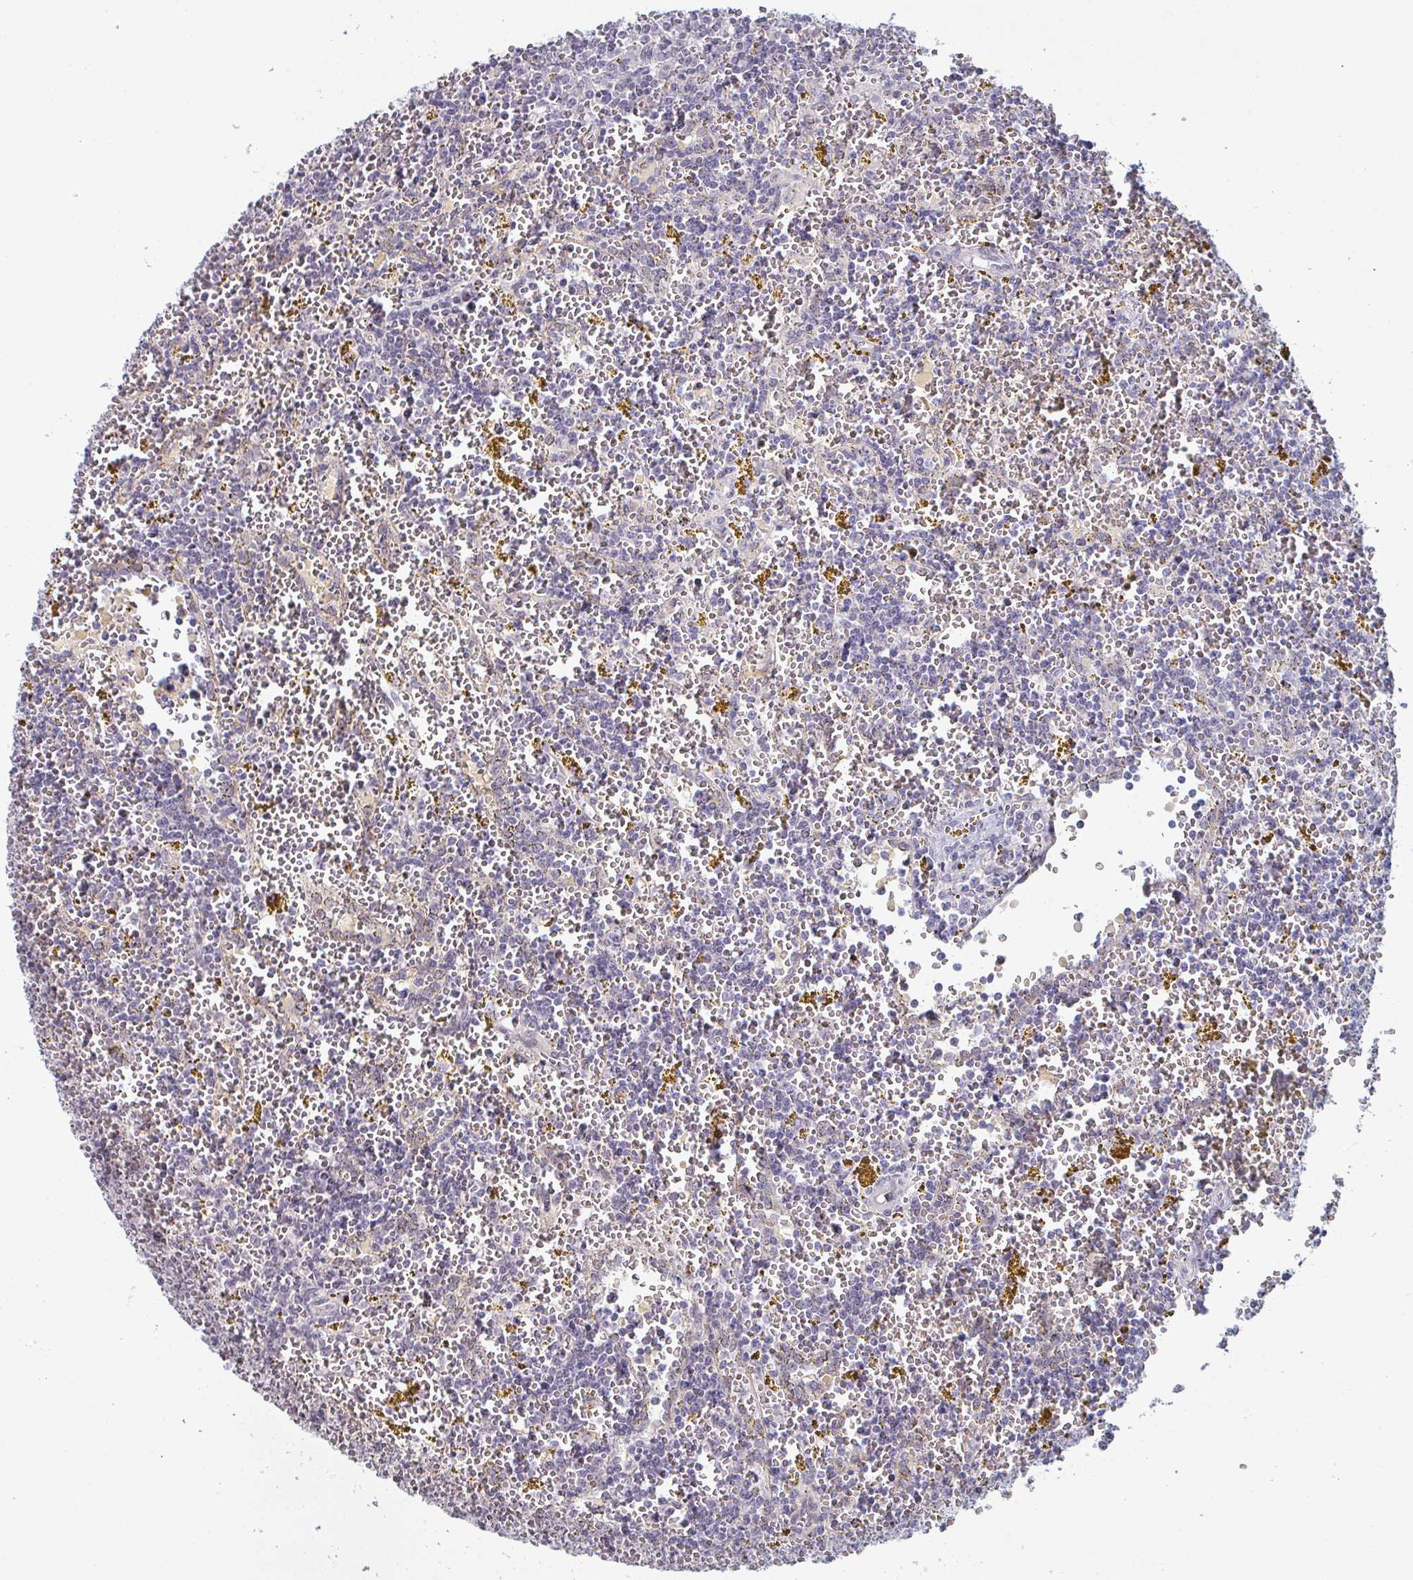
{"staining": {"intensity": "negative", "quantity": "none", "location": "none"}, "tissue": "lymphoma", "cell_type": "Tumor cells", "image_type": "cancer", "snomed": [{"axis": "morphology", "description": "Malignant lymphoma, non-Hodgkin's type, Low grade"}, {"axis": "topography", "description": "Spleen"}, {"axis": "topography", "description": "Lymph node"}], "caption": "DAB (3,3'-diaminobenzidine) immunohistochemical staining of low-grade malignant lymphoma, non-Hodgkin's type demonstrates no significant expression in tumor cells.", "gene": "ZNF214", "patient": {"sex": "female", "age": 66}}